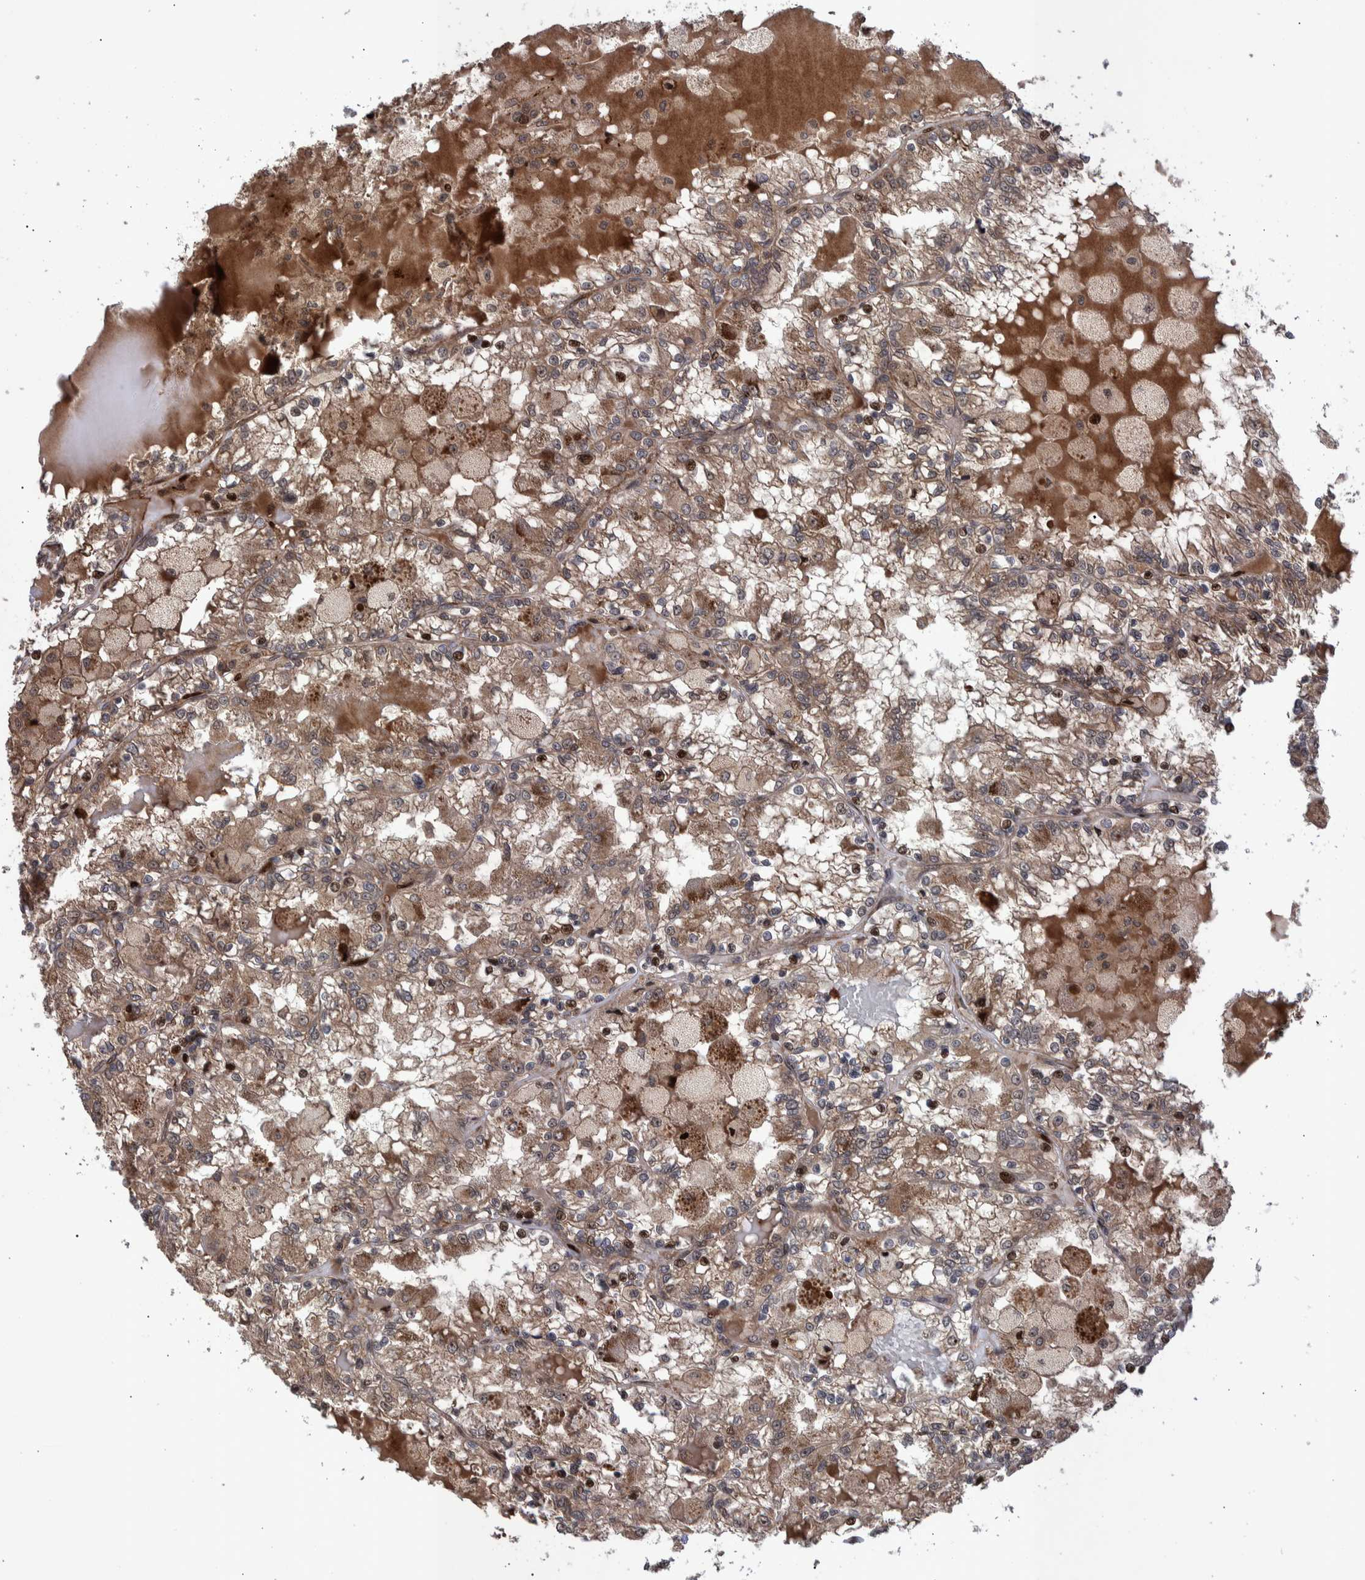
{"staining": {"intensity": "moderate", "quantity": ">75%", "location": "cytoplasmic/membranous,nuclear"}, "tissue": "renal cancer", "cell_type": "Tumor cells", "image_type": "cancer", "snomed": [{"axis": "morphology", "description": "Adenocarcinoma, NOS"}, {"axis": "topography", "description": "Kidney"}], "caption": "Immunohistochemistry of human renal cancer (adenocarcinoma) exhibits medium levels of moderate cytoplasmic/membranous and nuclear positivity in about >75% of tumor cells.", "gene": "SHISA6", "patient": {"sex": "female", "age": 56}}